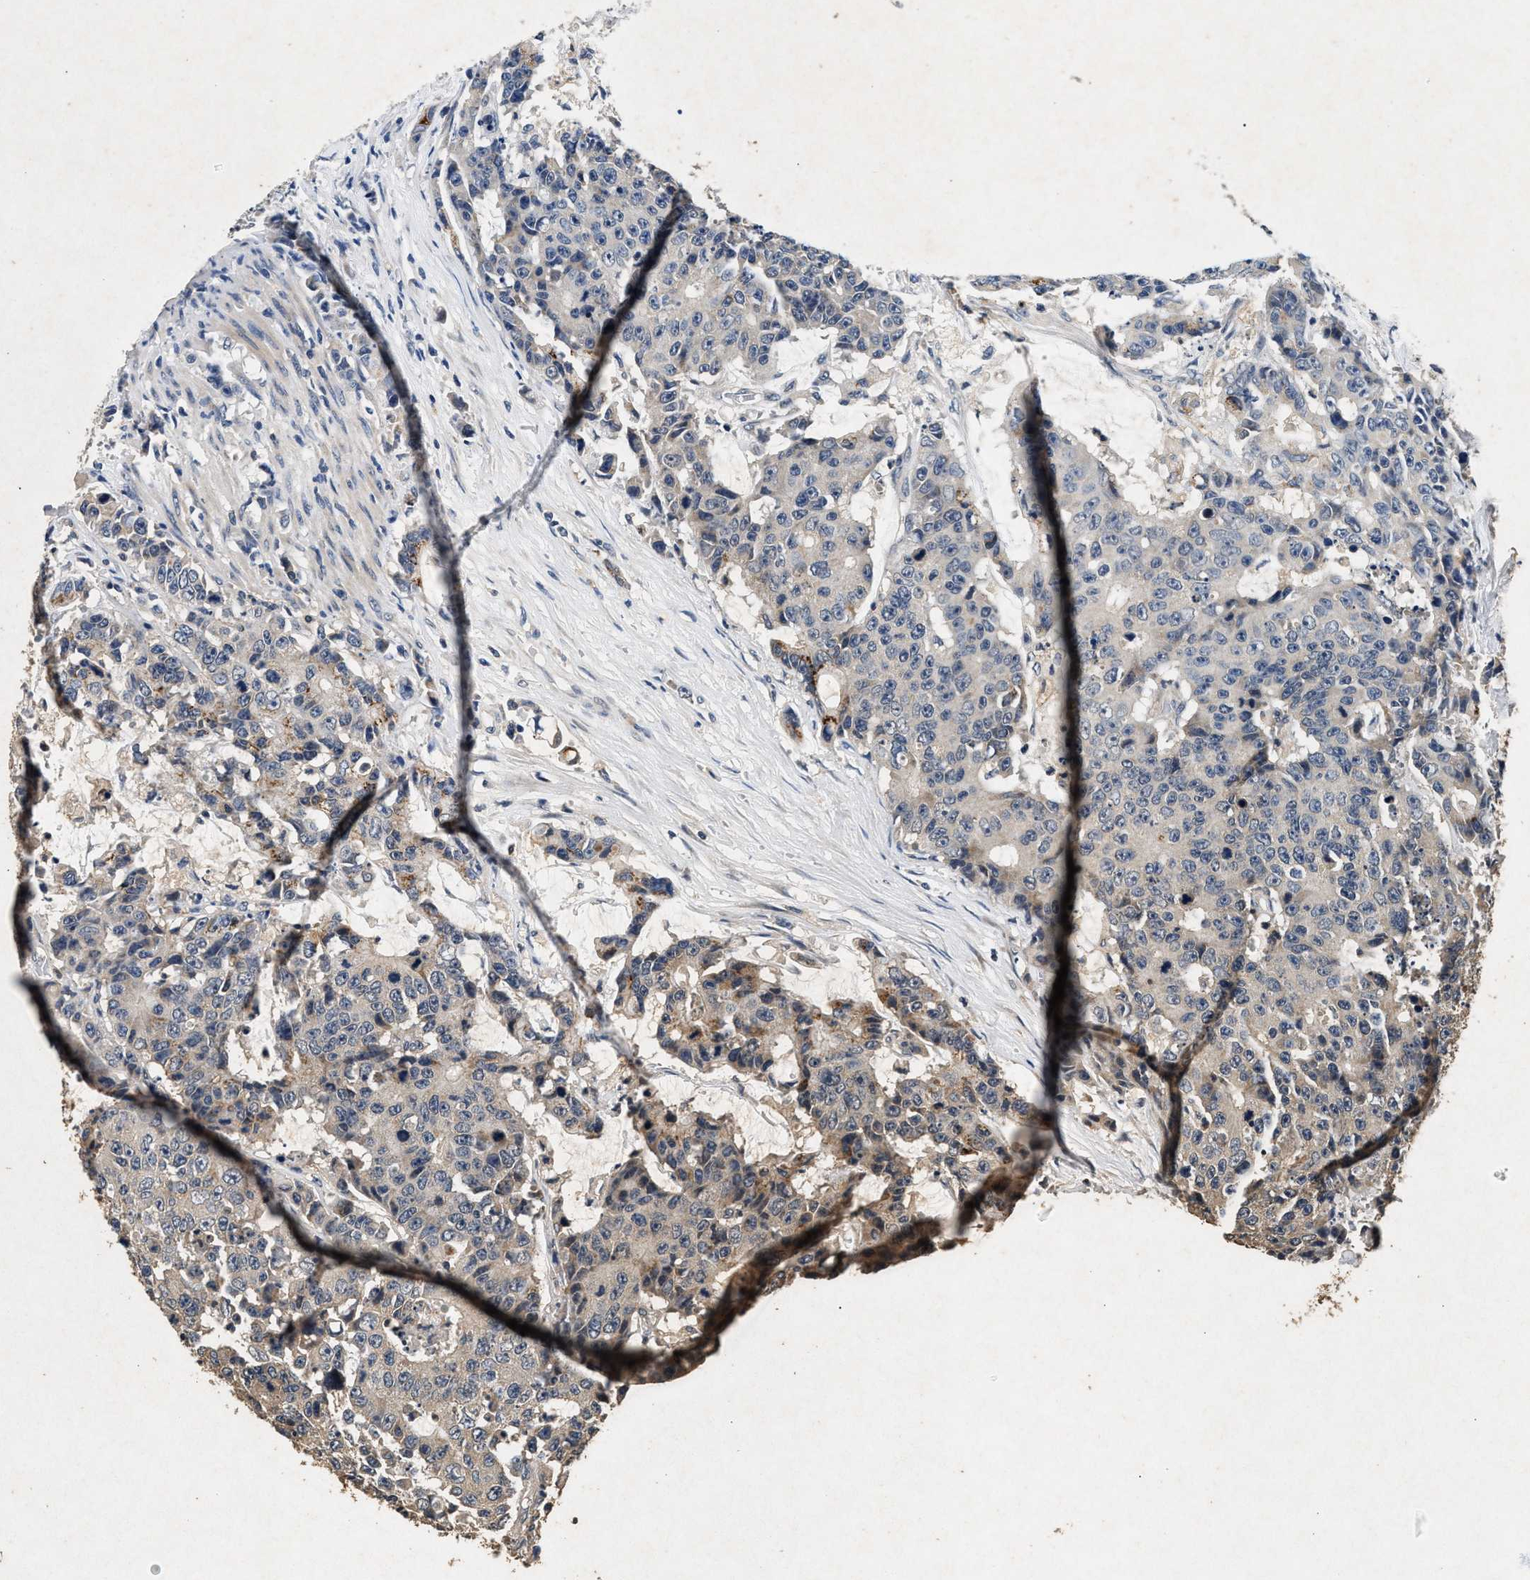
{"staining": {"intensity": "weak", "quantity": "<25%", "location": "cytoplasmic/membranous"}, "tissue": "colorectal cancer", "cell_type": "Tumor cells", "image_type": "cancer", "snomed": [{"axis": "morphology", "description": "Adenocarcinoma, NOS"}, {"axis": "topography", "description": "Colon"}], "caption": "Photomicrograph shows no significant protein staining in tumor cells of colorectal cancer. (DAB immunohistochemistry (IHC) visualized using brightfield microscopy, high magnification).", "gene": "PPP1CC", "patient": {"sex": "female", "age": 86}}